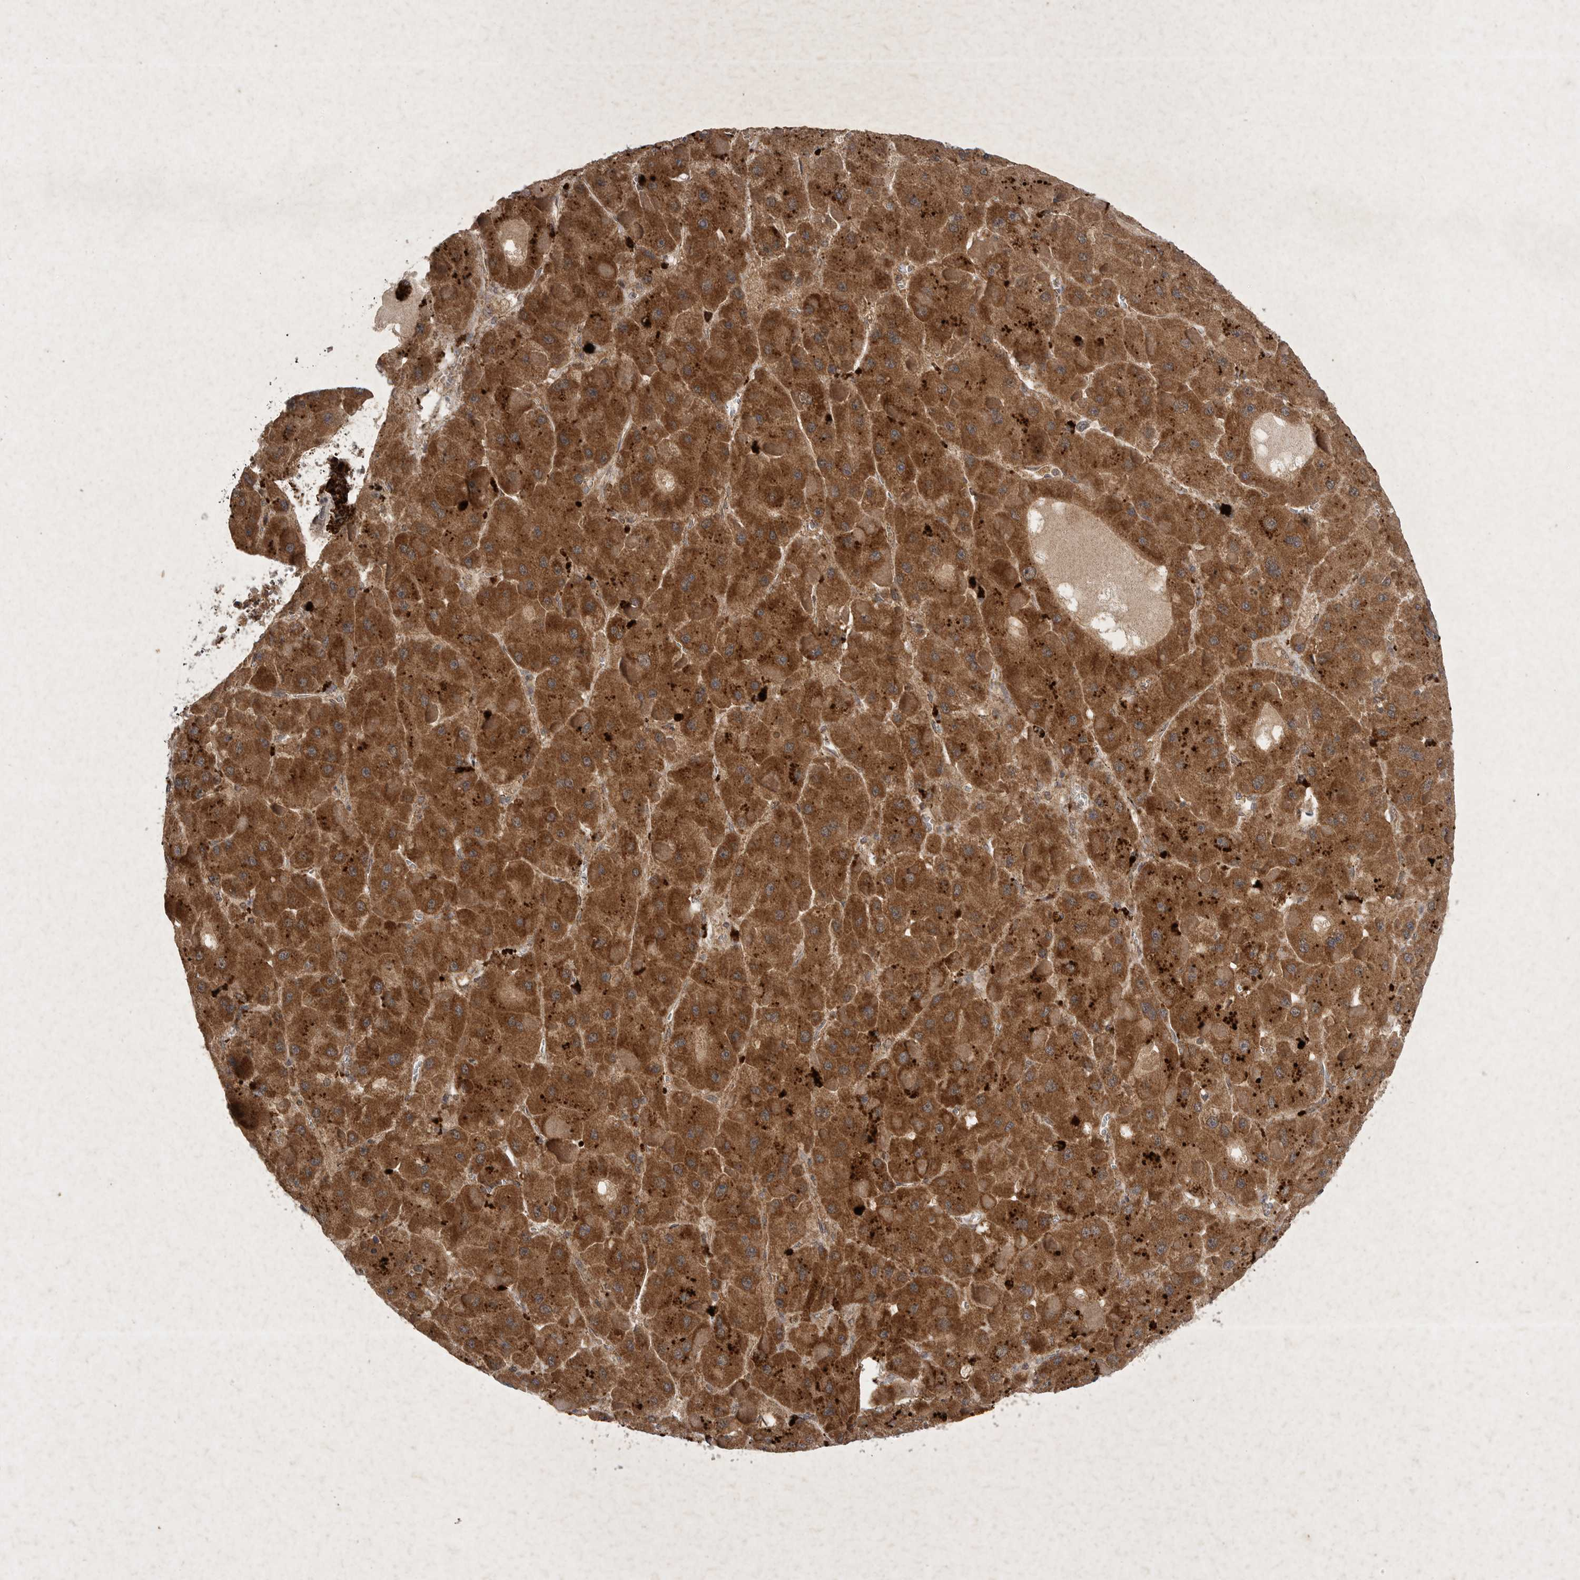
{"staining": {"intensity": "strong", "quantity": ">75%", "location": "cytoplasmic/membranous"}, "tissue": "liver cancer", "cell_type": "Tumor cells", "image_type": "cancer", "snomed": [{"axis": "morphology", "description": "Carcinoma, Hepatocellular, NOS"}, {"axis": "topography", "description": "Liver"}], "caption": "Liver cancer (hepatocellular carcinoma) tissue exhibits strong cytoplasmic/membranous expression in about >75% of tumor cells (Brightfield microscopy of DAB IHC at high magnification).", "gene": "DDR1", "patient": {"sex": "female", "age": 73}}